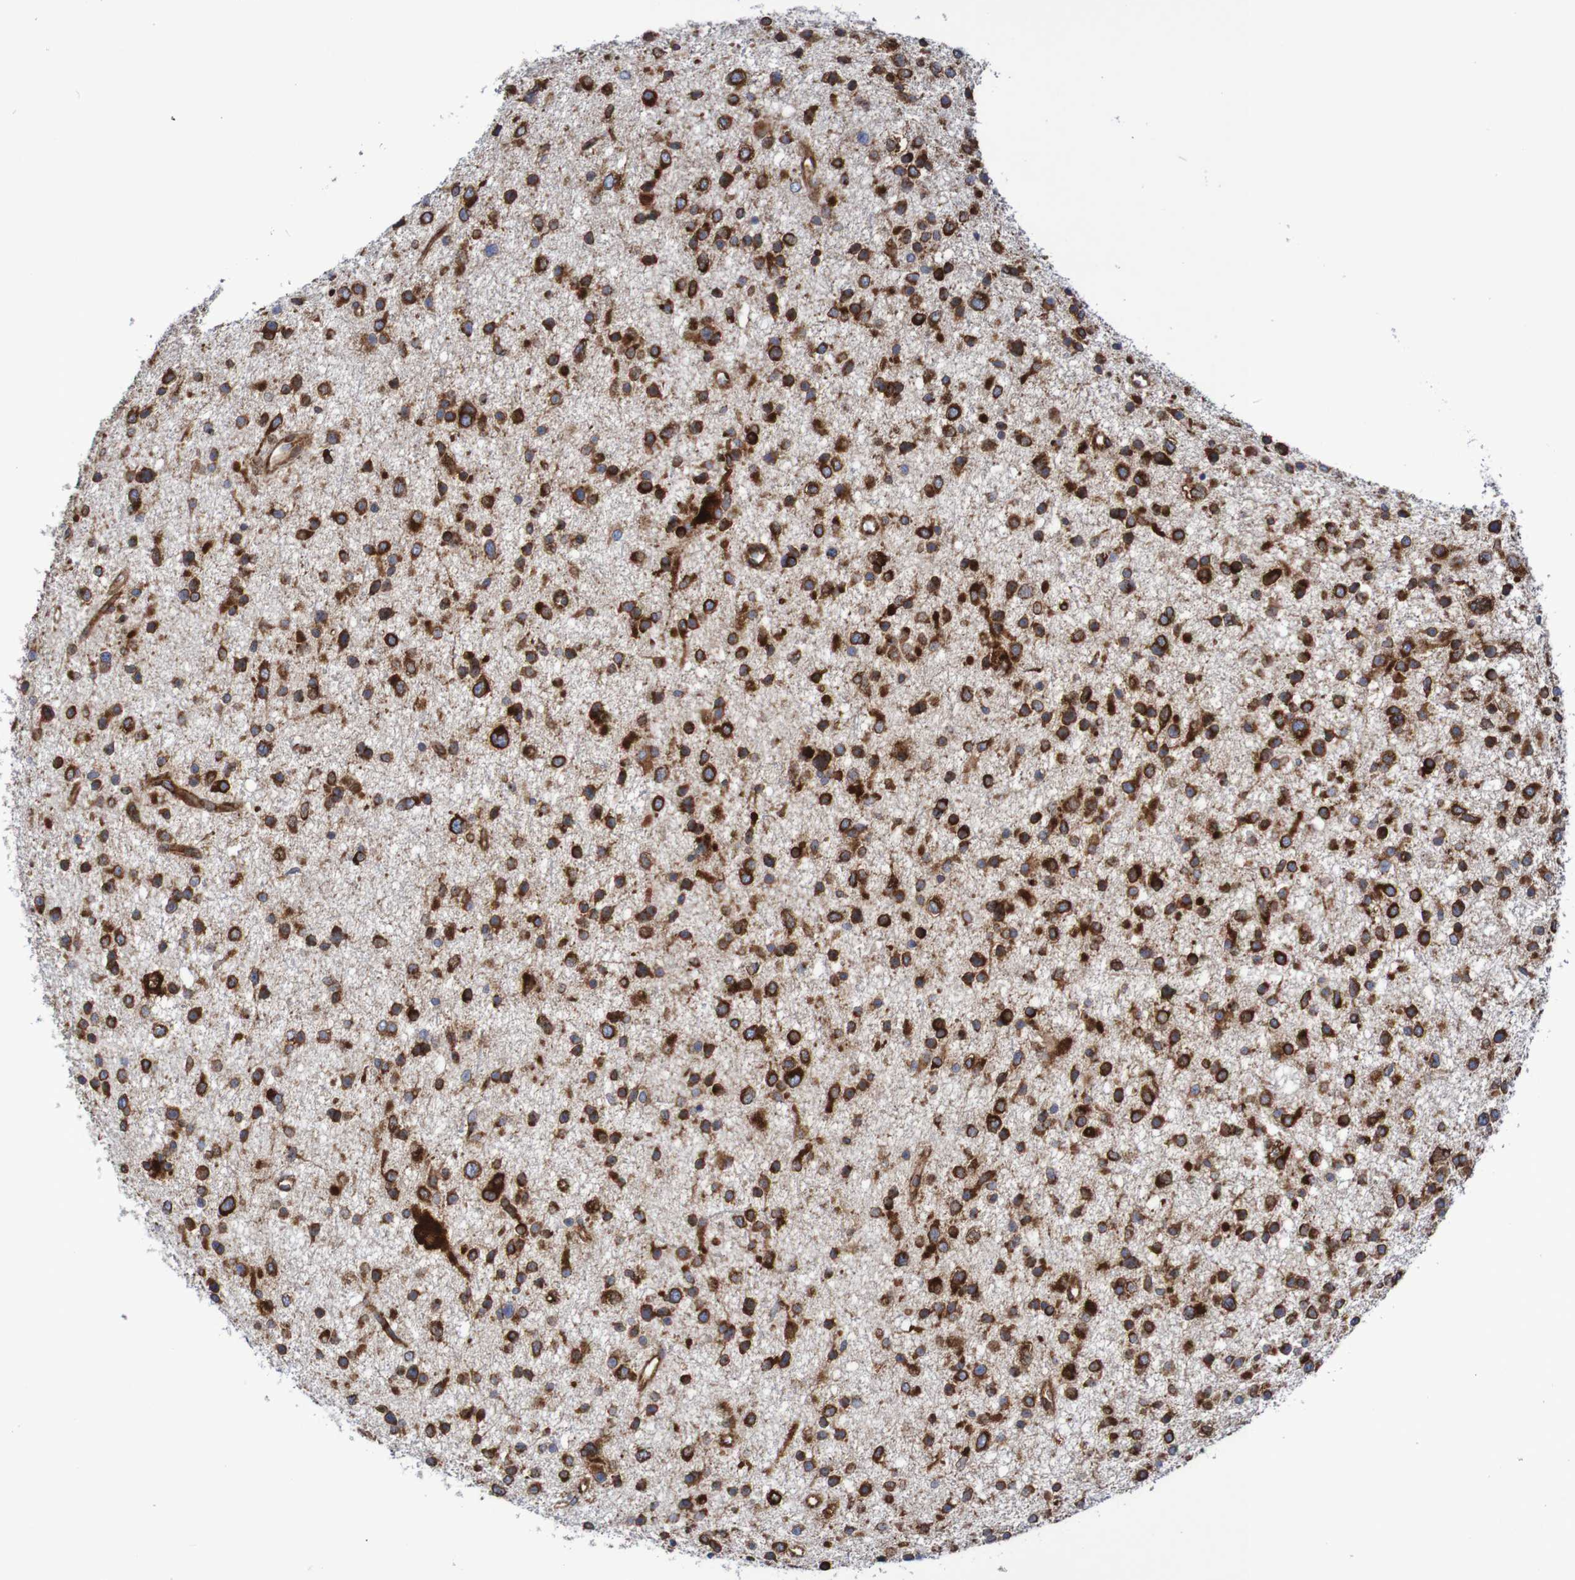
{"staining": {"intensity": "strong", "quantity": ">75%", "location": "cytoplasmic/membranous"}, "tissue": "glioma", "cell_type": "Tumor cells", "image_type": "cancer", "snomed": [{"axis": "morphology", "description": "Glioma, malignant, Low grade"}, {"axis": "topography", "description": "Brain"}], "caption": "Low-grade glioma (malignant) stained with IHC demonstrates strong cytoplasmic/membranous expression in approximately >75% of tumor cells.", "gene": "FXR2", "patient": {"sex": "female", "age": 37}}